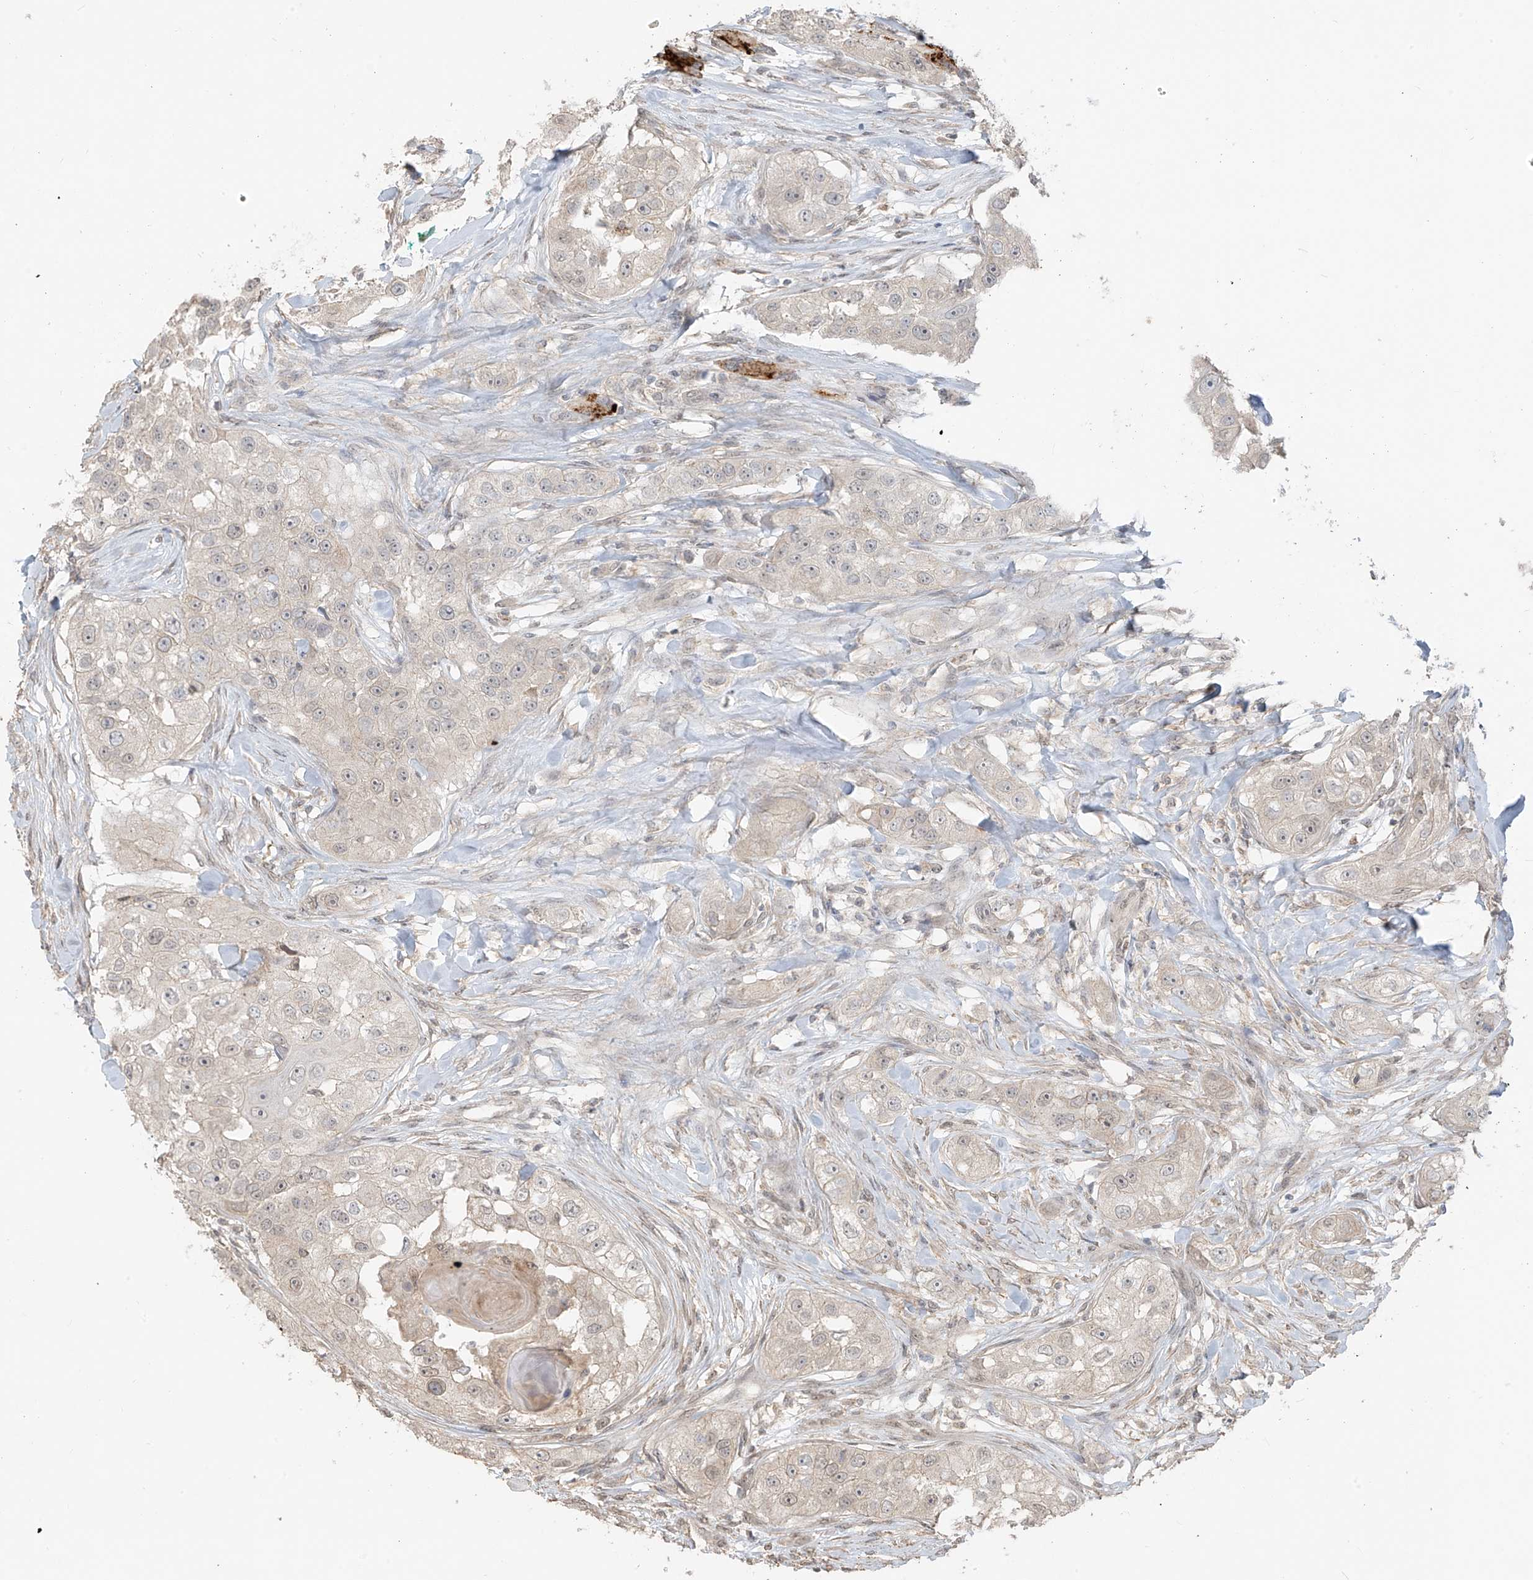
{"staining": {"intensity": "negative", "quantity": "none", "location": "none"}, "tissue": "head and neck cancer", "cell_type": "Tumor cells", "image_type": "cancer", "snomed": [{"axis": "morphology", "description": "Normal tissue, NOS"}, {"axis": "morphology", "description": "Squamous cell carcinoma, NOS"}, {"axis": "topography", "description": "Skeletal muscle"}, {"axis": "topography", "description": "Head-Neck"}], "caption": "Protein analysis of squamous cell carcinoma (head and neck) shows no significant expression in tumor cells.", "gene": "ABCD1", "patient": {"sex": "male", "age": 51}}